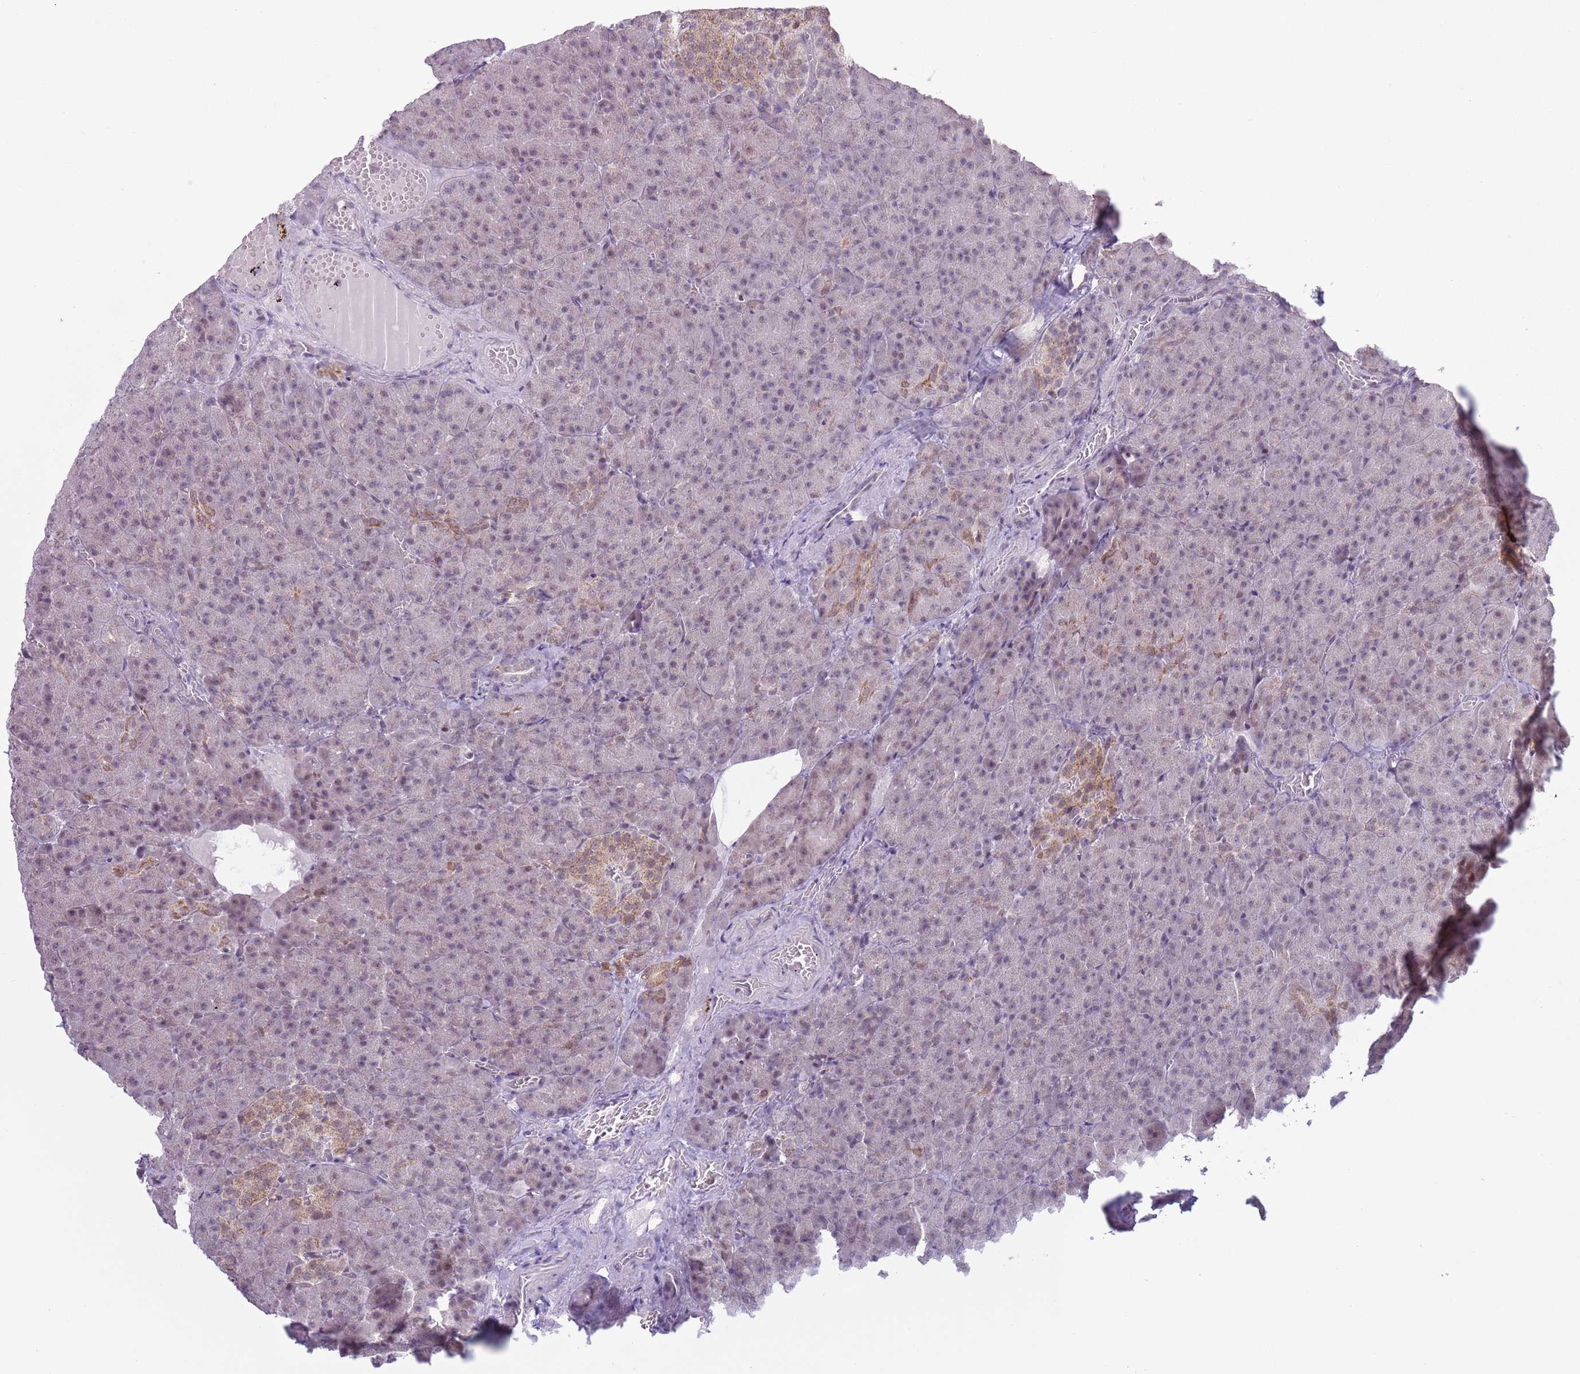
{"staining": {"intensity": "negative", "quantity": "none", "location": "none"}, "tissue": "pancreas", "cell_type": "Exocrine glandular cells", "image_type": "normal", "snomed": [{"axis": "morphology", "description": "Normal tissue, NOS"}, {"axis": "topography", "description": "Pancreas"}], "caption": "Protein analysis of benign pancreas reveals no significant positivity in exocrine glandular cells. (DAB IHC with hematoxylin counter stain).", "gene": "MRPL34", "patient": {"sex": "female", "age": 74}}